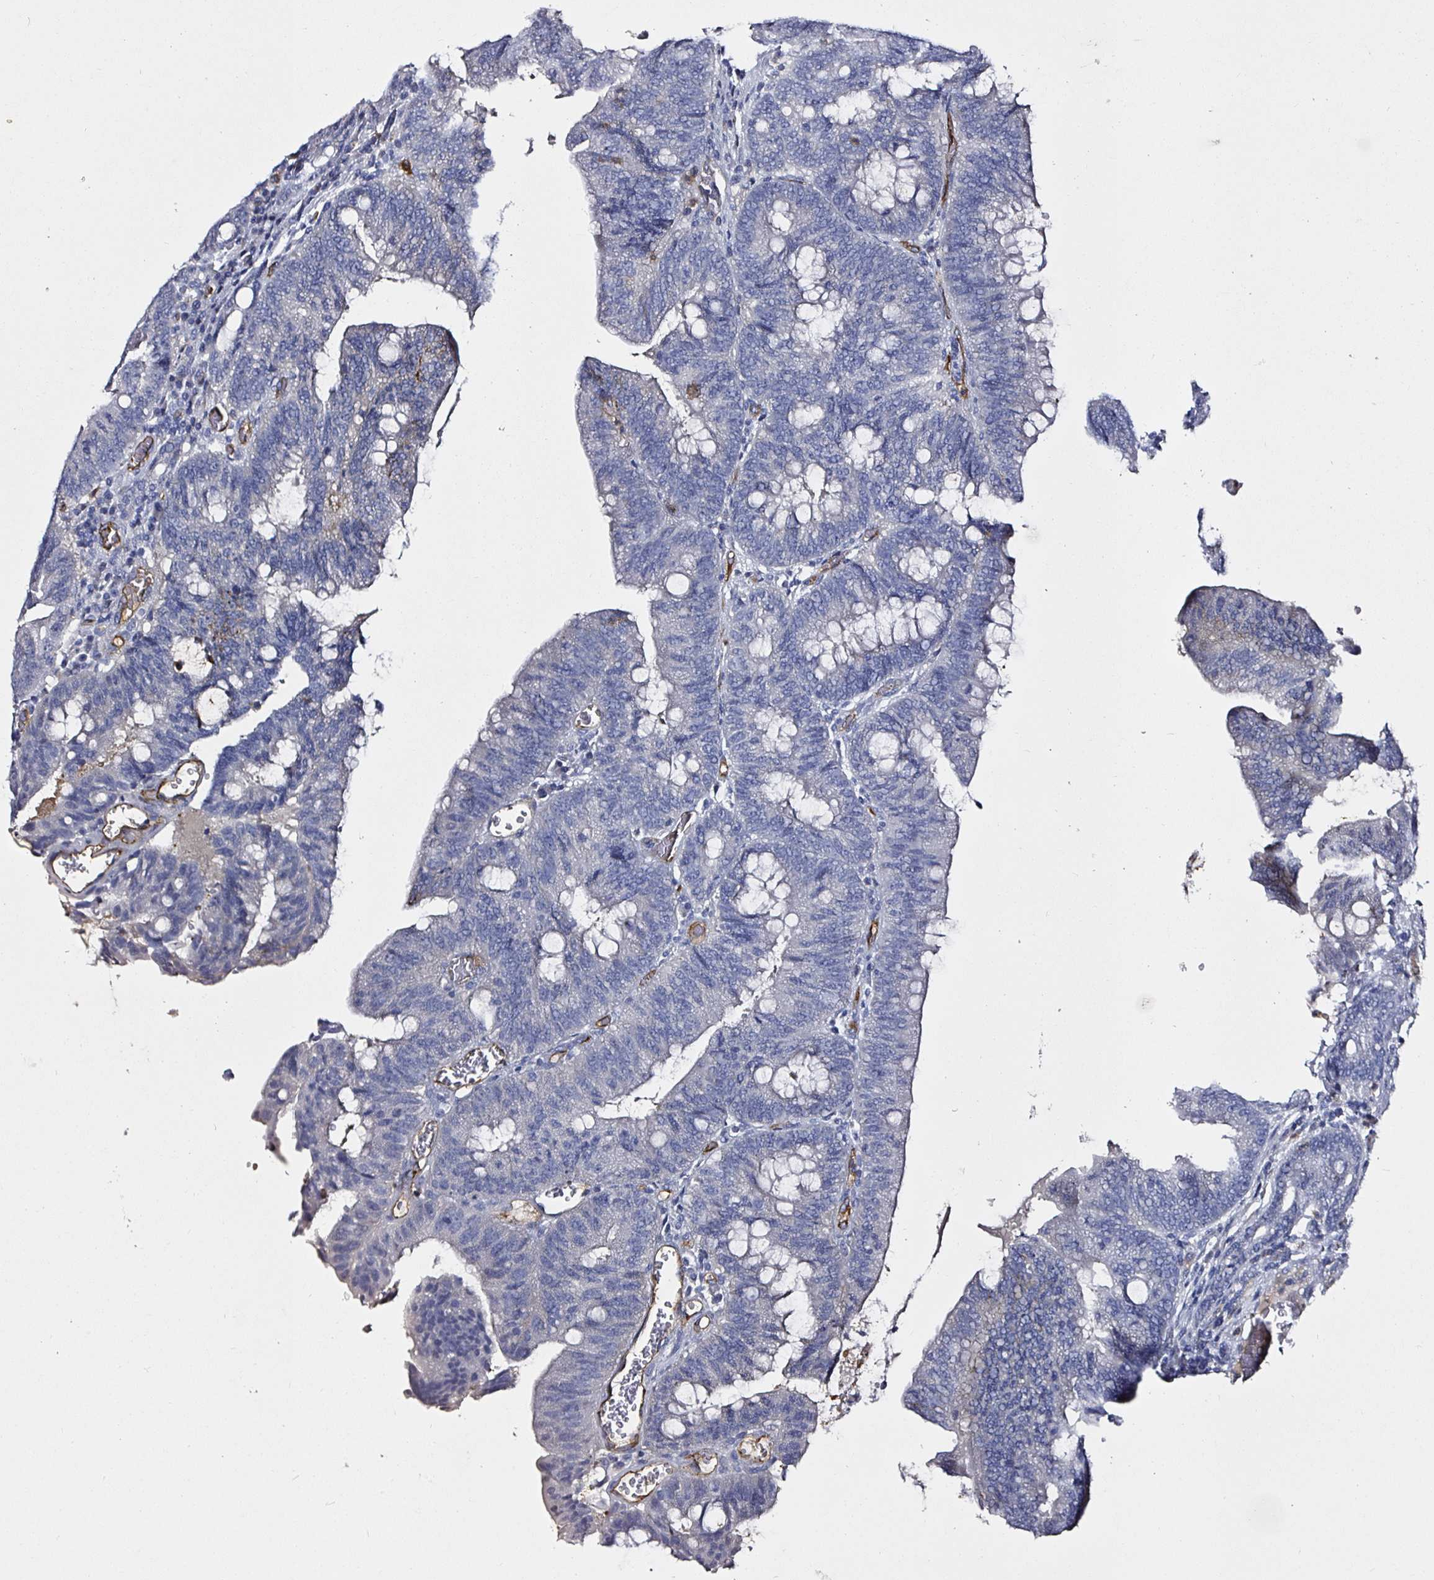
{"staining": {"intensity": "negative", "quantity": "none", "location": "none"}, "tissue": "colorectal cancer", "cell_type": "Tumor cells", "image_type": "cancer", "snomed": [{"axis": "morphology", "description": "Adenocarcinoma, NOS"}, {"axis": "topography", "description": "Colon"}], "caption": "Protein analysis of colorectal adenocarcinoma reveals no significant positivity in tumor cells.", "gene": "ACSBG2", "patient": {"sex": "female", "age": 87}}